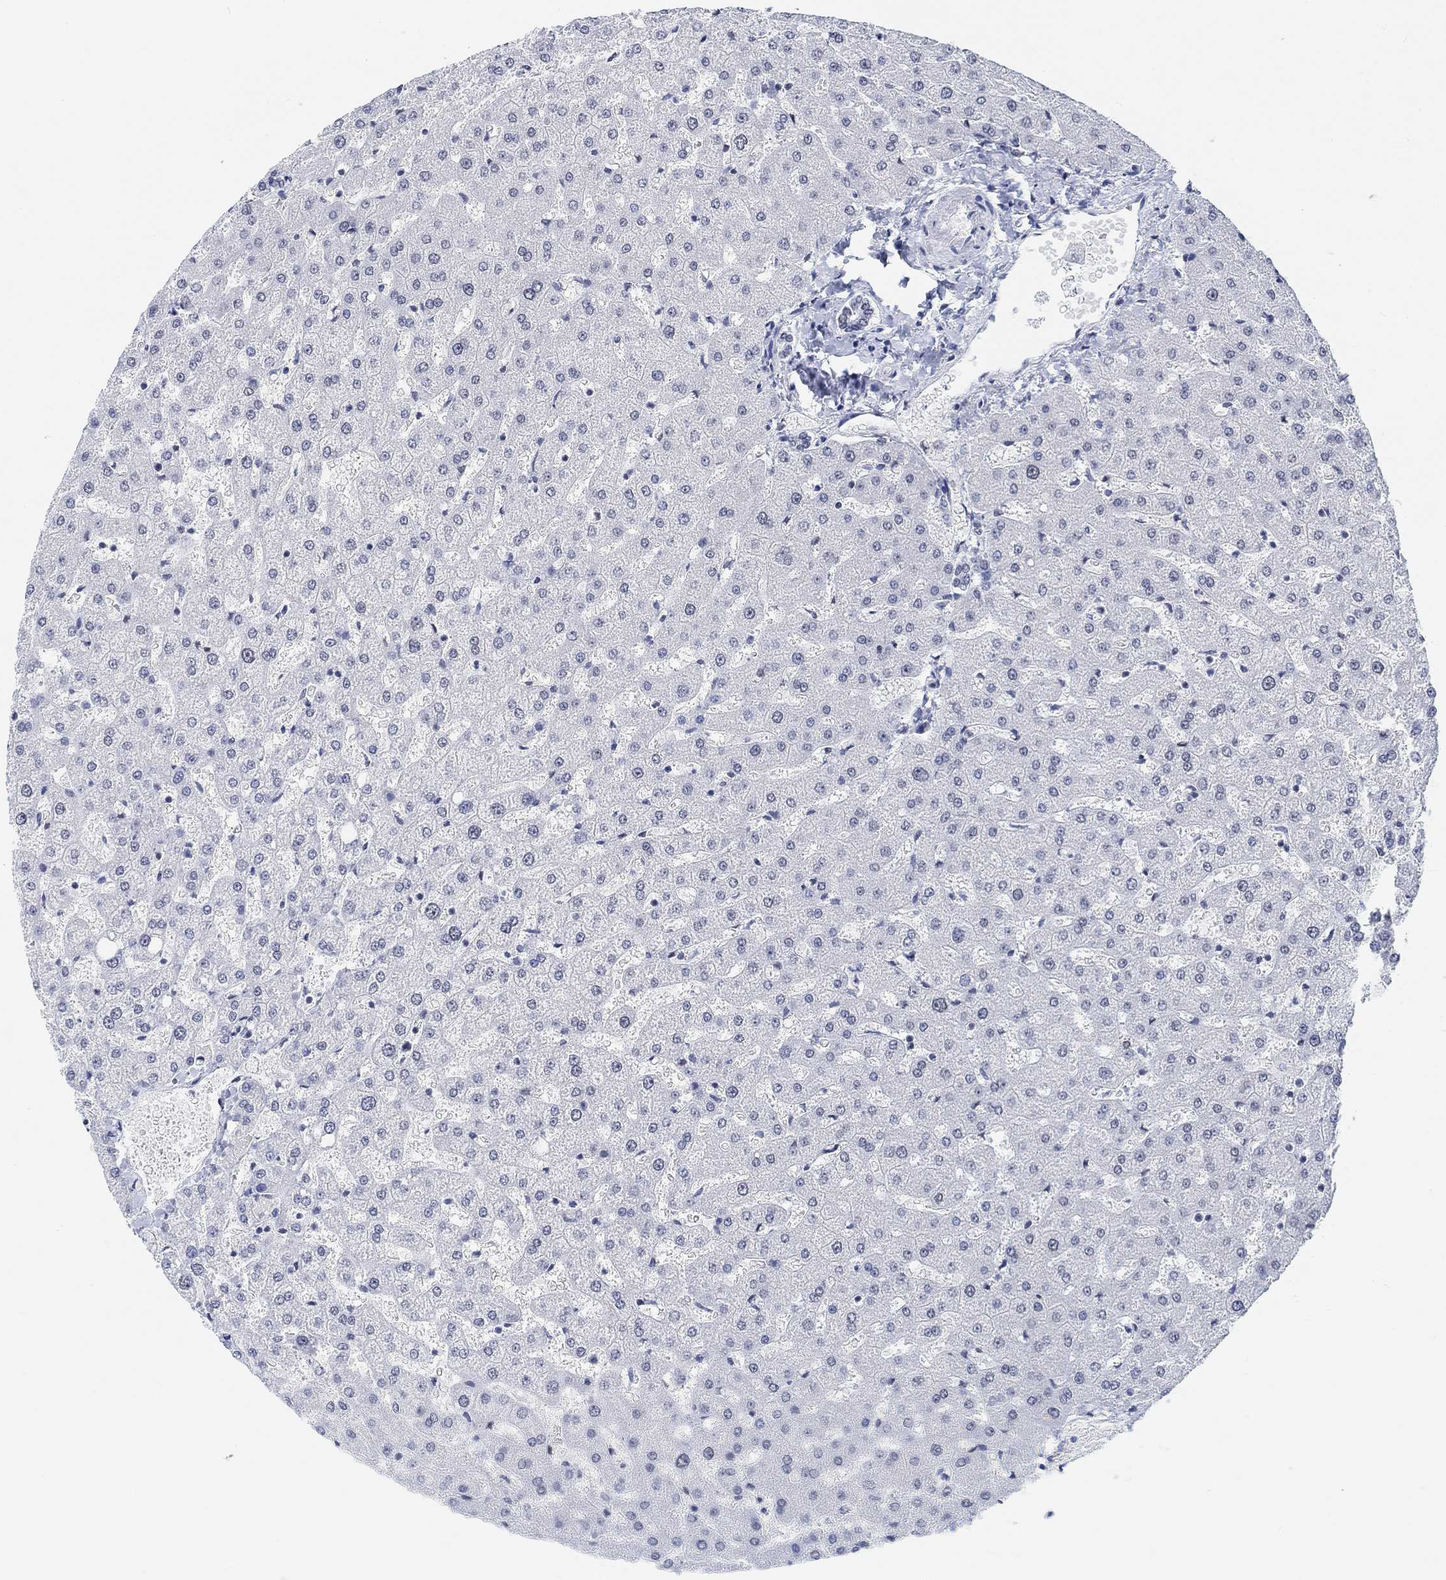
{"staining": {"intensity": "negative", "quantity": "none", "location": "none"}, "tissue": "liver", "cell_type": "Cholangiocytes", "image_type": "normal", "snomed": [{"axis": "morphology", "description": "Normal tissue, NOS"}, {"axis": "topography", "description": "Liver"}], "caption": "Immunohistochemical staining of unremarkable liver demonstrates no significant positivity in cholangiocytes. Brightfield microscopy of immunohistochemistry stained with DAB (brown) and hematoxylin (blue), captured at high magnification.", "gene": "PURG", "patient": {"sex": "female", "age": 50}}